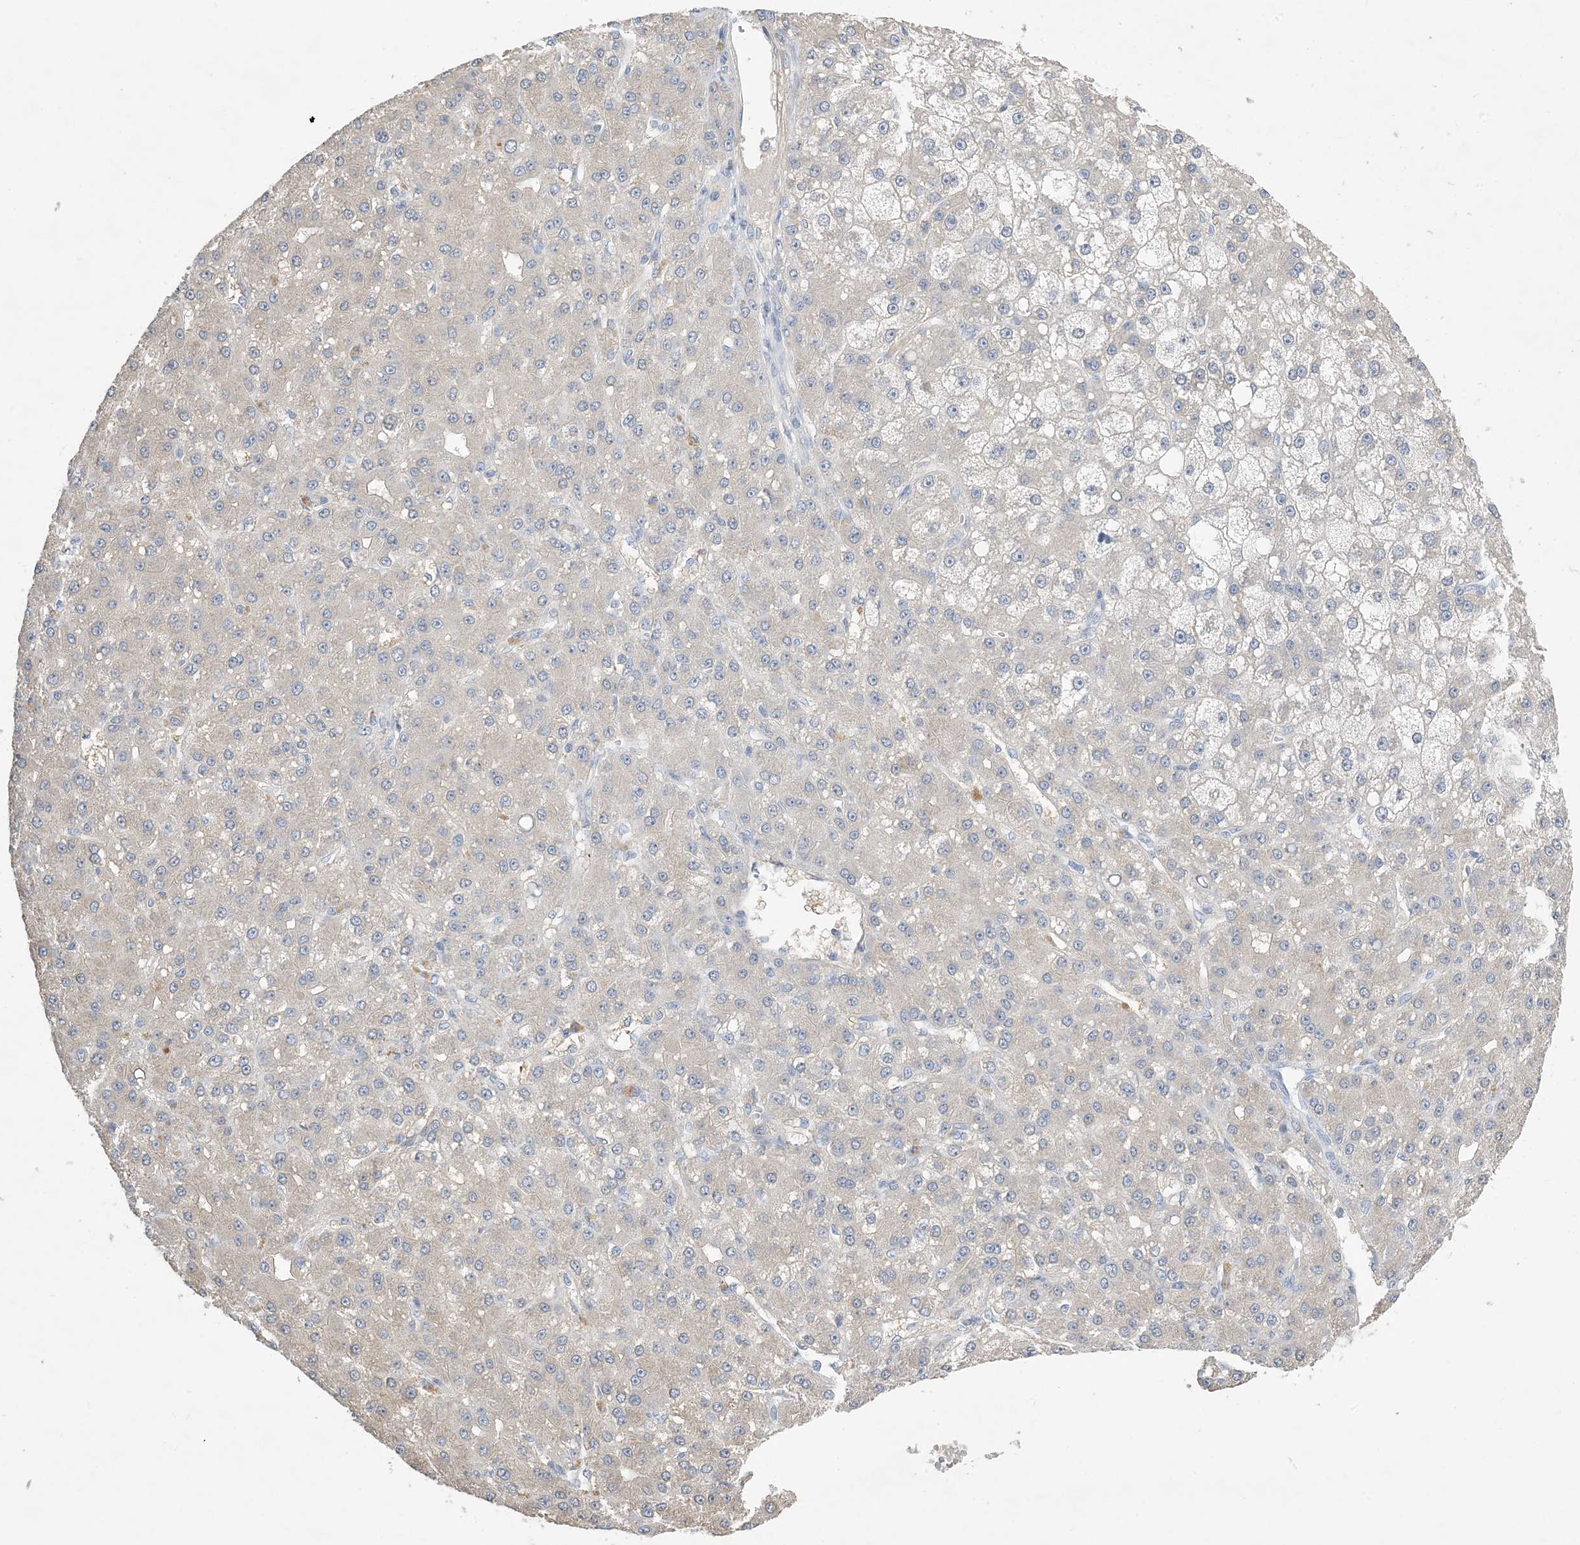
{"staining": {"intensity": "negative", "quantity": "none", "location": "none"}, "tissue": "liver cancer", "cell_type": "Tumor cells", "image_type": "cancer", "snomed": [{"axis": "morphology", "description": "Carcinoma, Hepatocellular, NOS"}, {"axis": "topography", "description": "Liver"}], "caption": "The IHC image has no significant expression in tumor cells of liver hepatocellular carcinoma tissue.", "gene": "KPRP", "patient": {"sex": "male", "age": 67}}